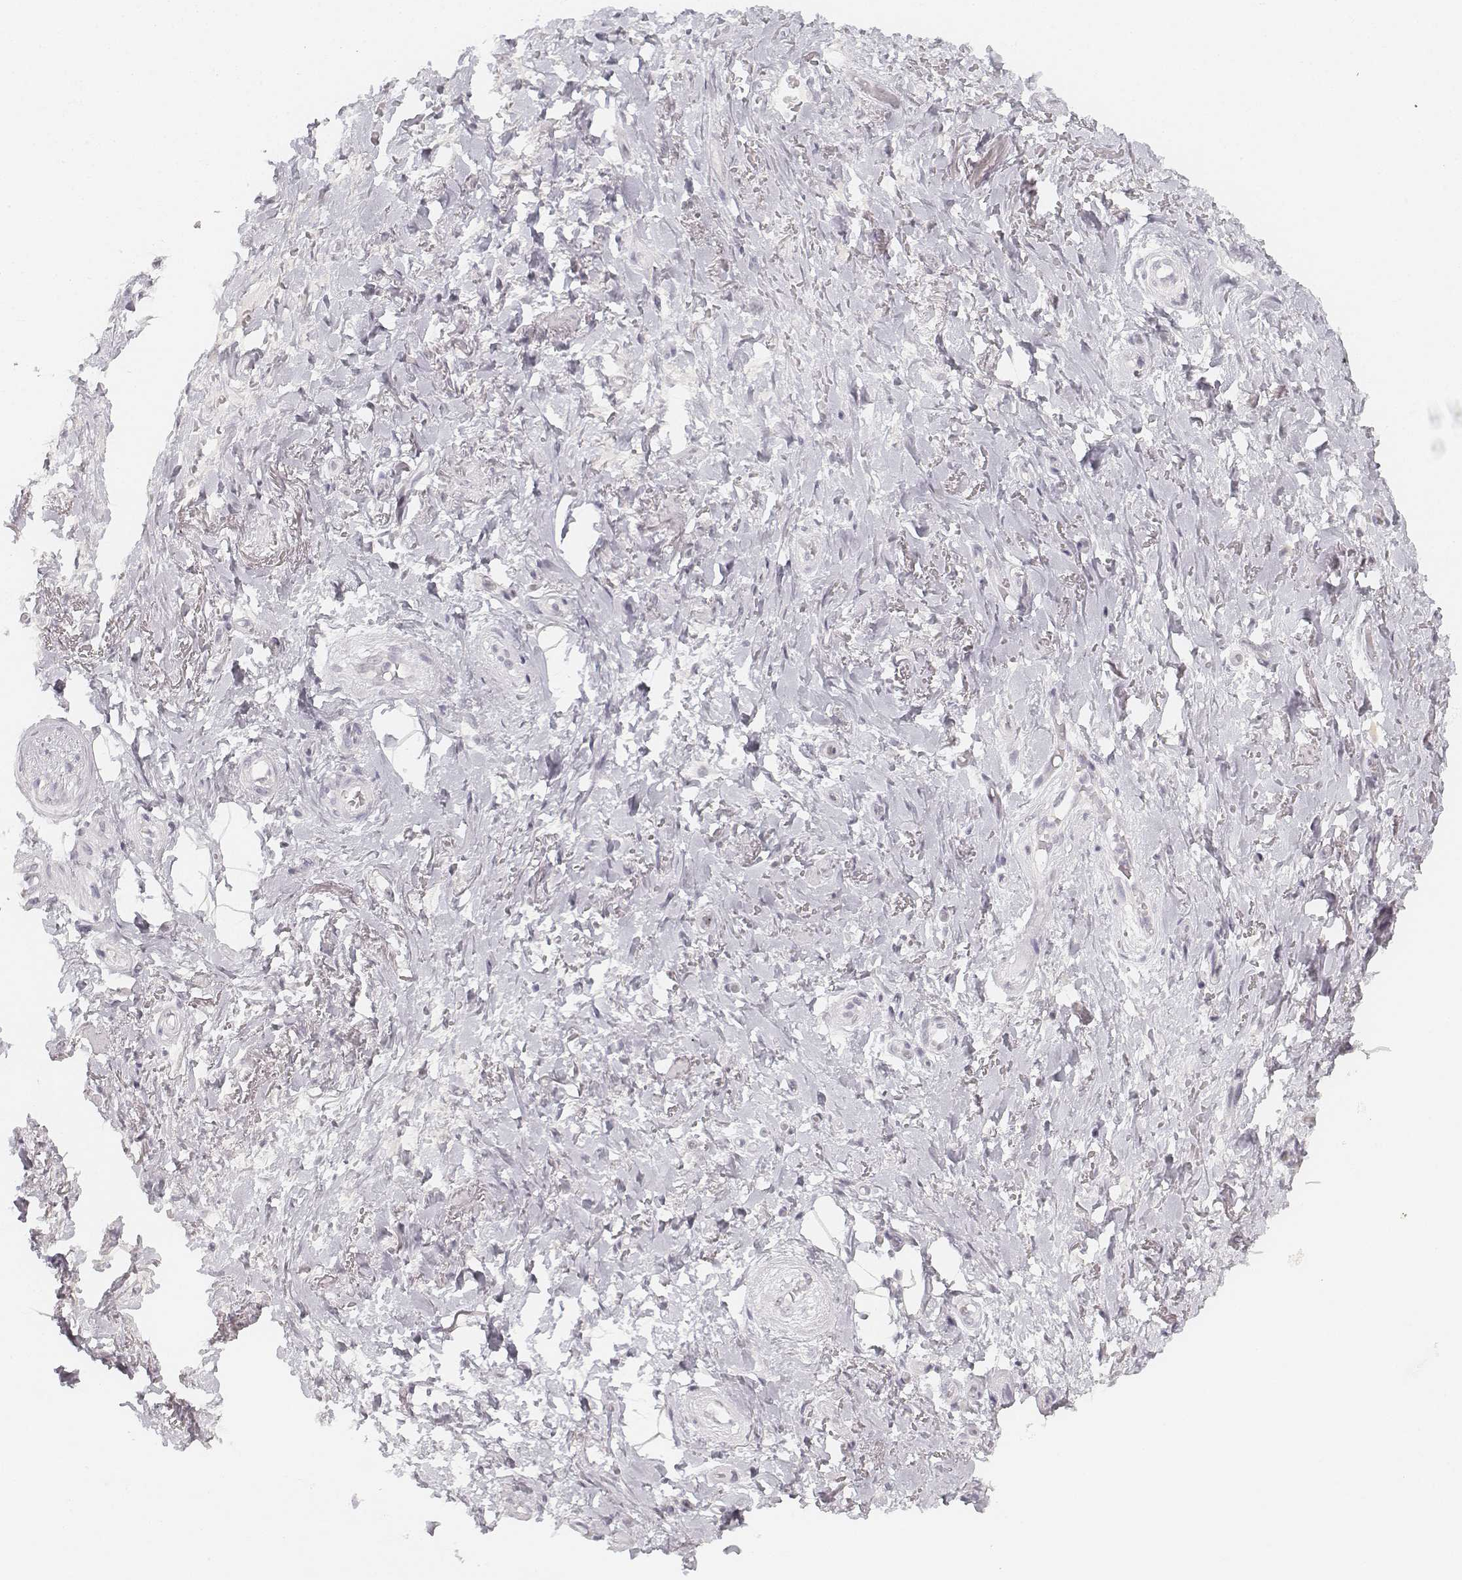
{"staining": {"intensity": "negative", "quantity": "none", "location": "none"}, "tissue": "adipose tissue", "cell_type": "Adipocytes", "image_type": "normal", "snomed": [{"axis": "morphology", "description": "Normal tissue, NOS"}, {"axis": "topography", "description": "Anal"}, {"axis": "topography", "description": "Peripheral nerve tissue"}], "caption": "An immunohistochemistry photomicrograph of normal adipose tissue is shown. There is no staining in adipocytes of adipose tissue. Brightfield microscopy of immunohistochemistry (IHC) stained with DAB (brown) and hematoxylin (blue), captured at high magnification.", "gene": "KRTAP2", "patient": {"sex": "male", "age": 53}}